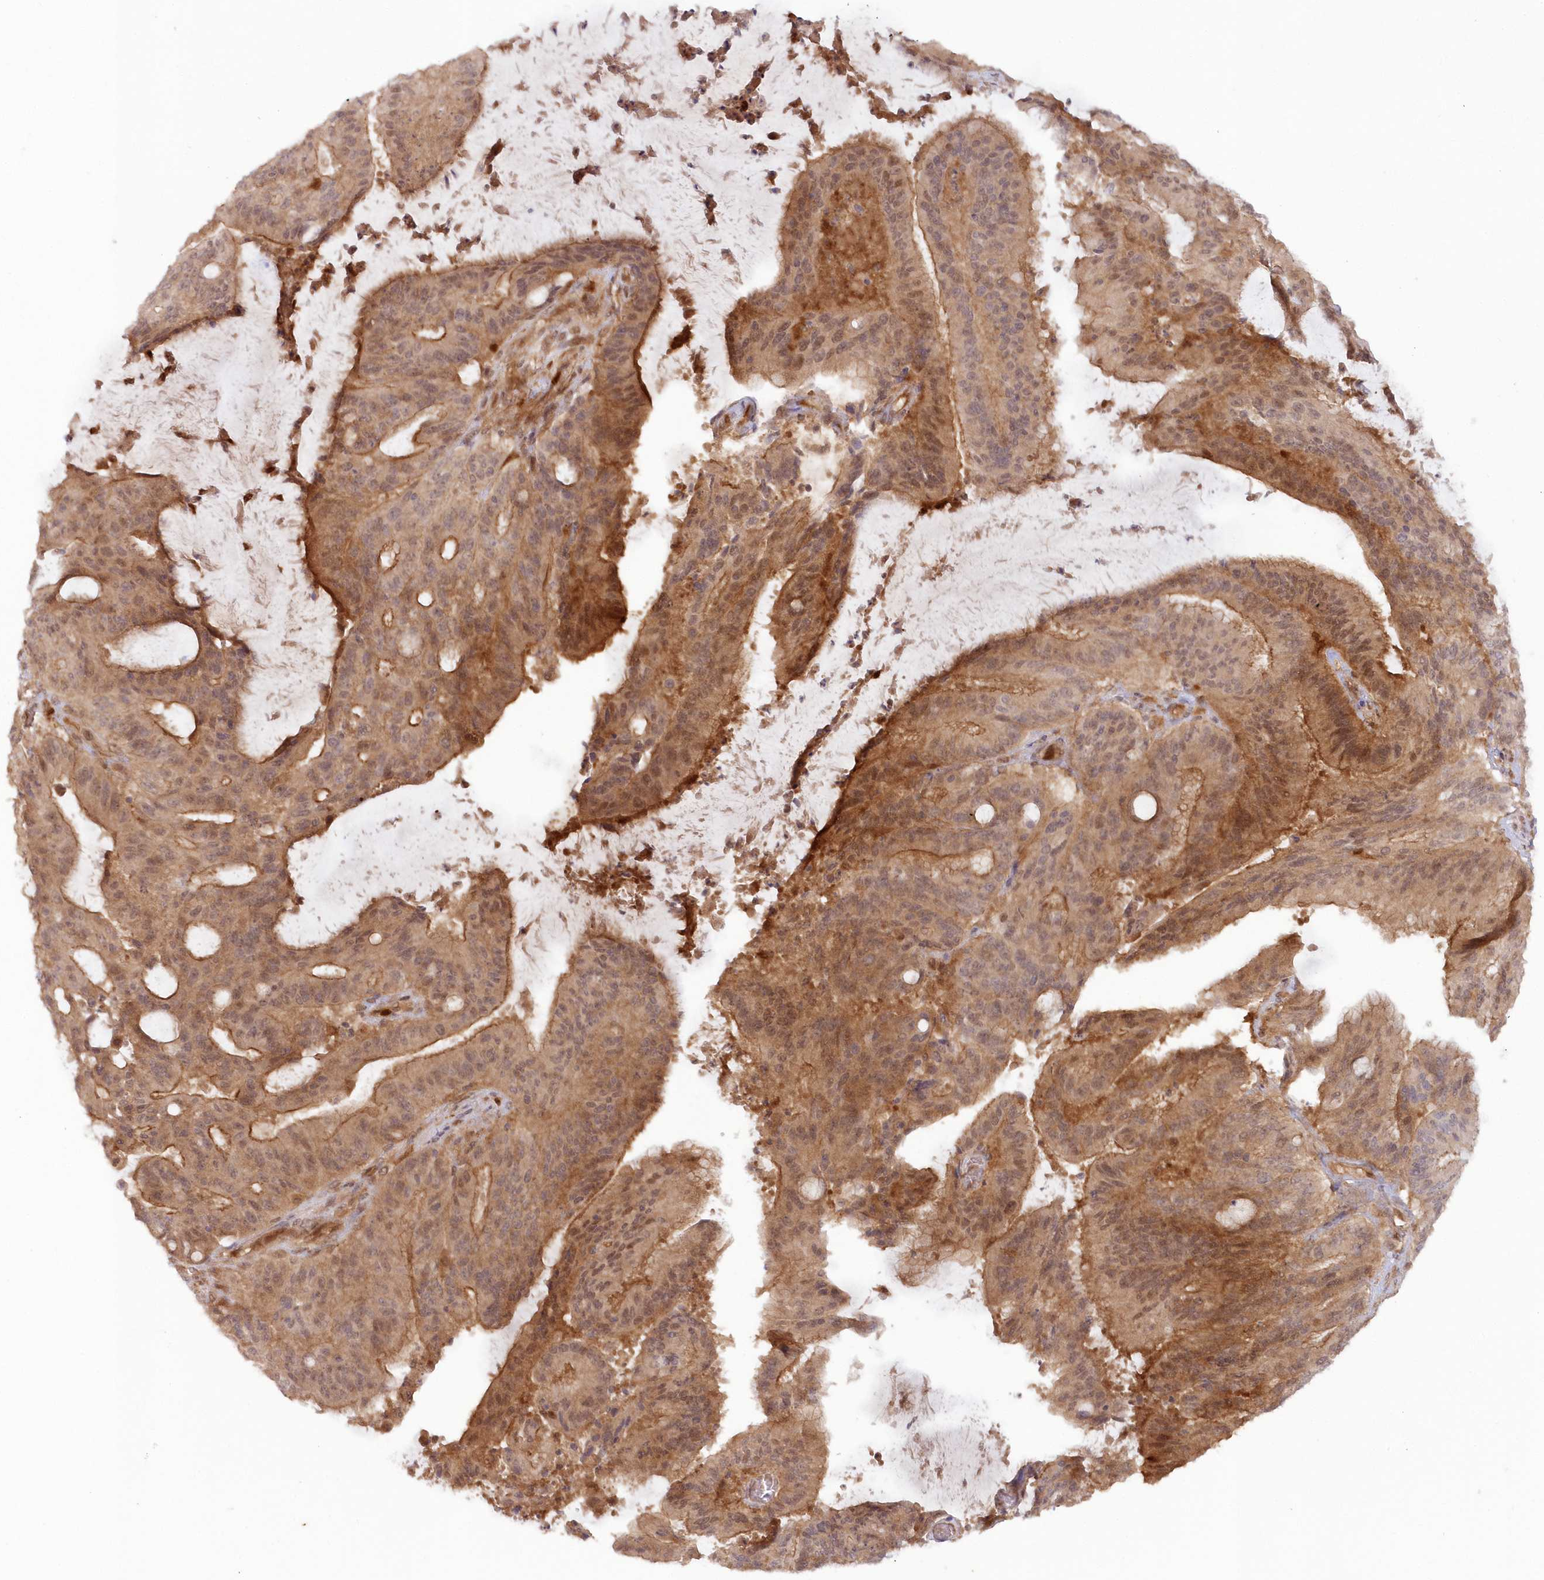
{"staining": {"intensity": "moderate", "quantity": ">75%", "location": "cytoplasmic/membranous,nuclear"}, "tissue": "liver cancer", "cell_type": "Tumor cells", "image_type": "cancer", "snomed": [{"axis": "morphology", "description": "Normal tissue, NOS"}, {"axis": "morphology", "description": "Cholangiocarcinoma"}, {"axis": "topography", "description": "Liver"}, {"axis": "topography", "description": "Peripheral nerve tissue"}], "caption": "Immunohistochemistry (DAB) staining of human liver cancer displays moderate cytoplasmic/membranous and nuclear protein staining in about >75% of tumor cells.", "gene": "GBE1", "patient": {"sex": "female", "age": 73}}